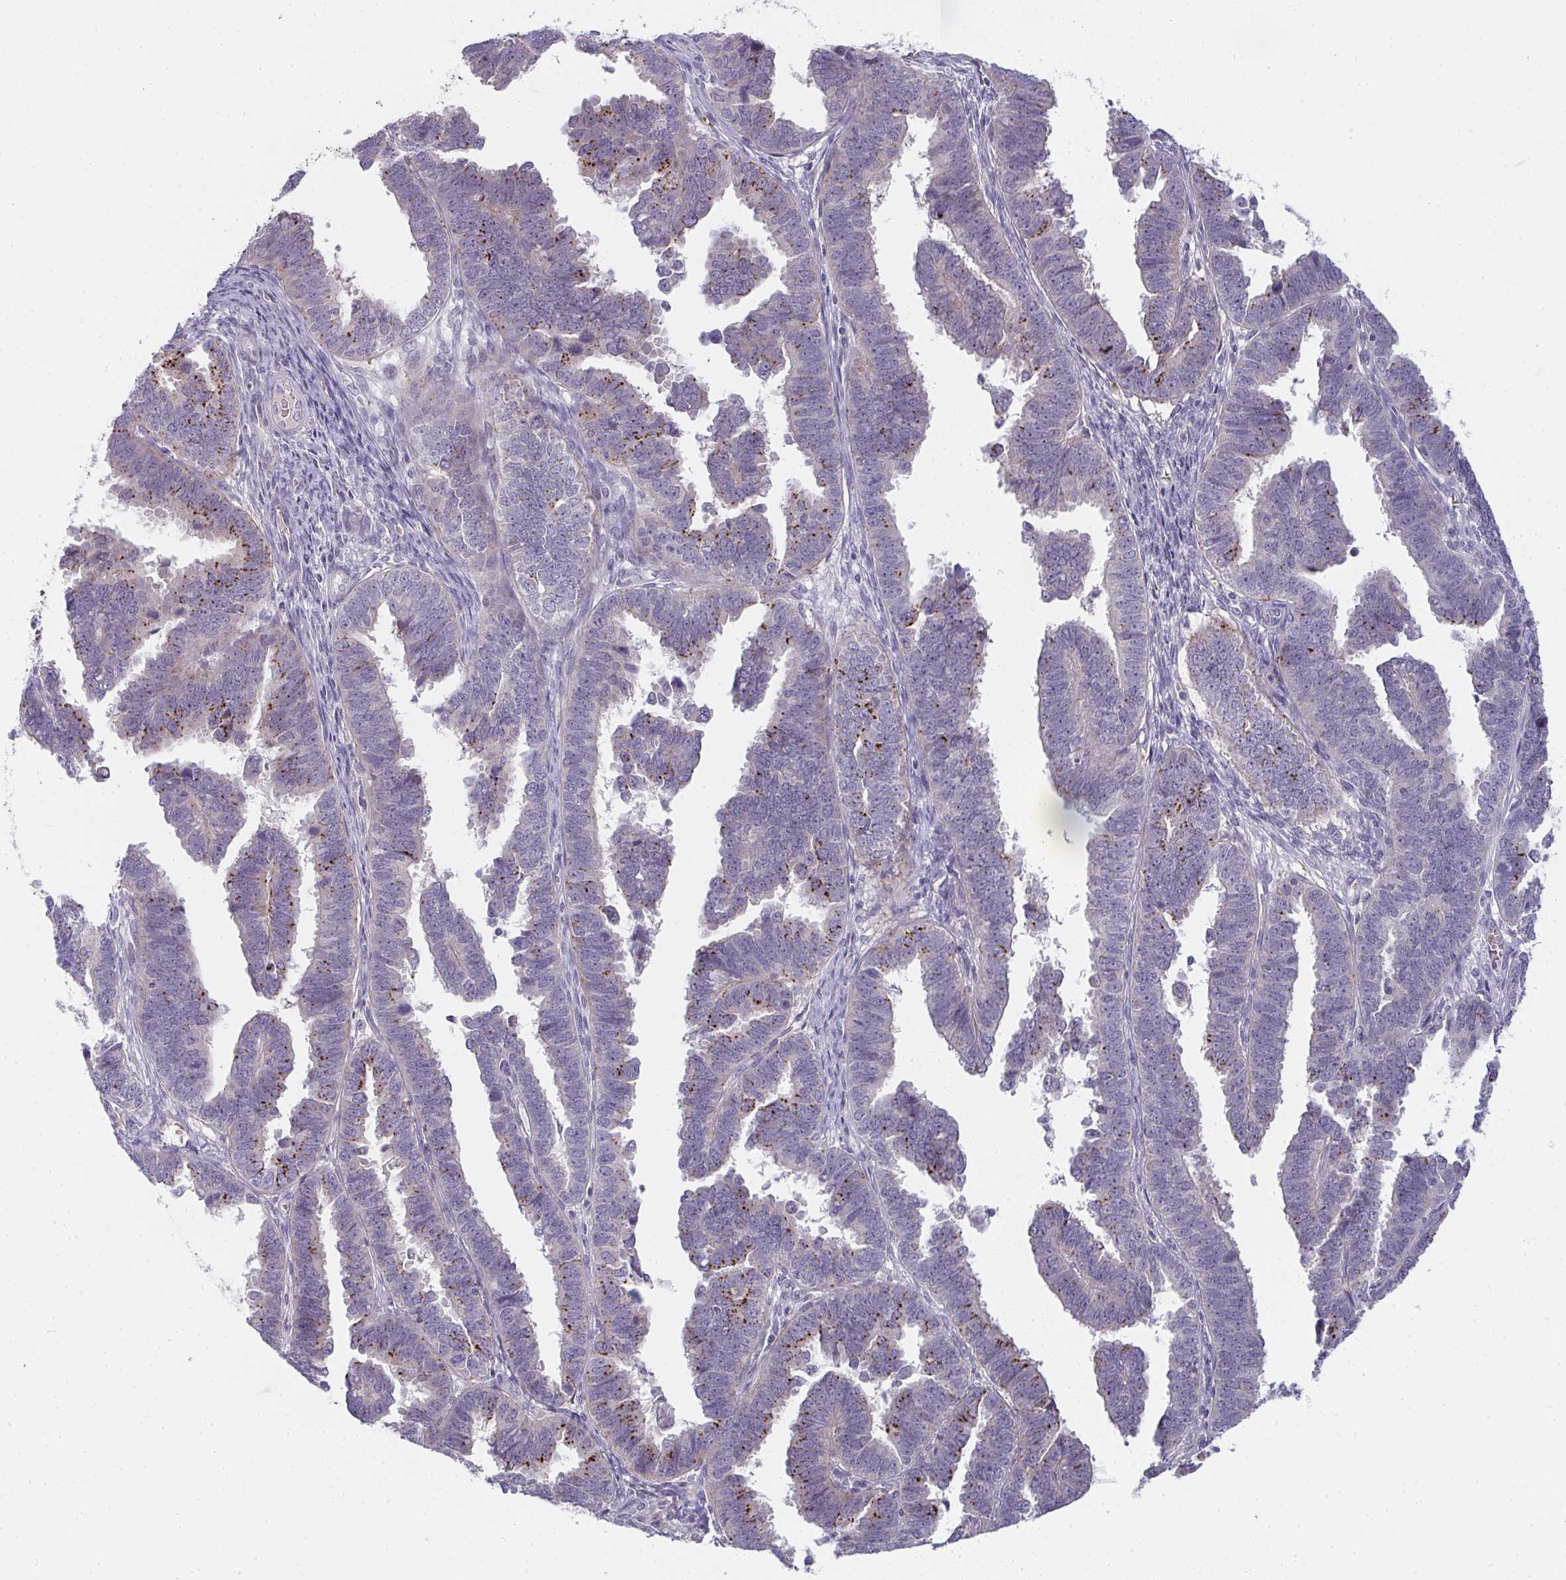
{"staining": {"intensity": "moderate", "quantity": "25%-75%", "location": "cytoplasmic/membranous"}, "tissue": "endometrial cancer", "cell_type": "Tumor cells", "image_type": "cancer", "snomed": [{"axis": "morphology", "description": "Adenocarcinoma, NOS"}, {"axis": "topography", "description": "Endometrium"}], "caption": "Tumor cells display medium levels of moderate cytoplasmic/membranous staining in approximately 25%-75% of cells in endometrial adenocarcinoma.", "gene": "SHB", "patient": {"sex": "female", "age": 75}}